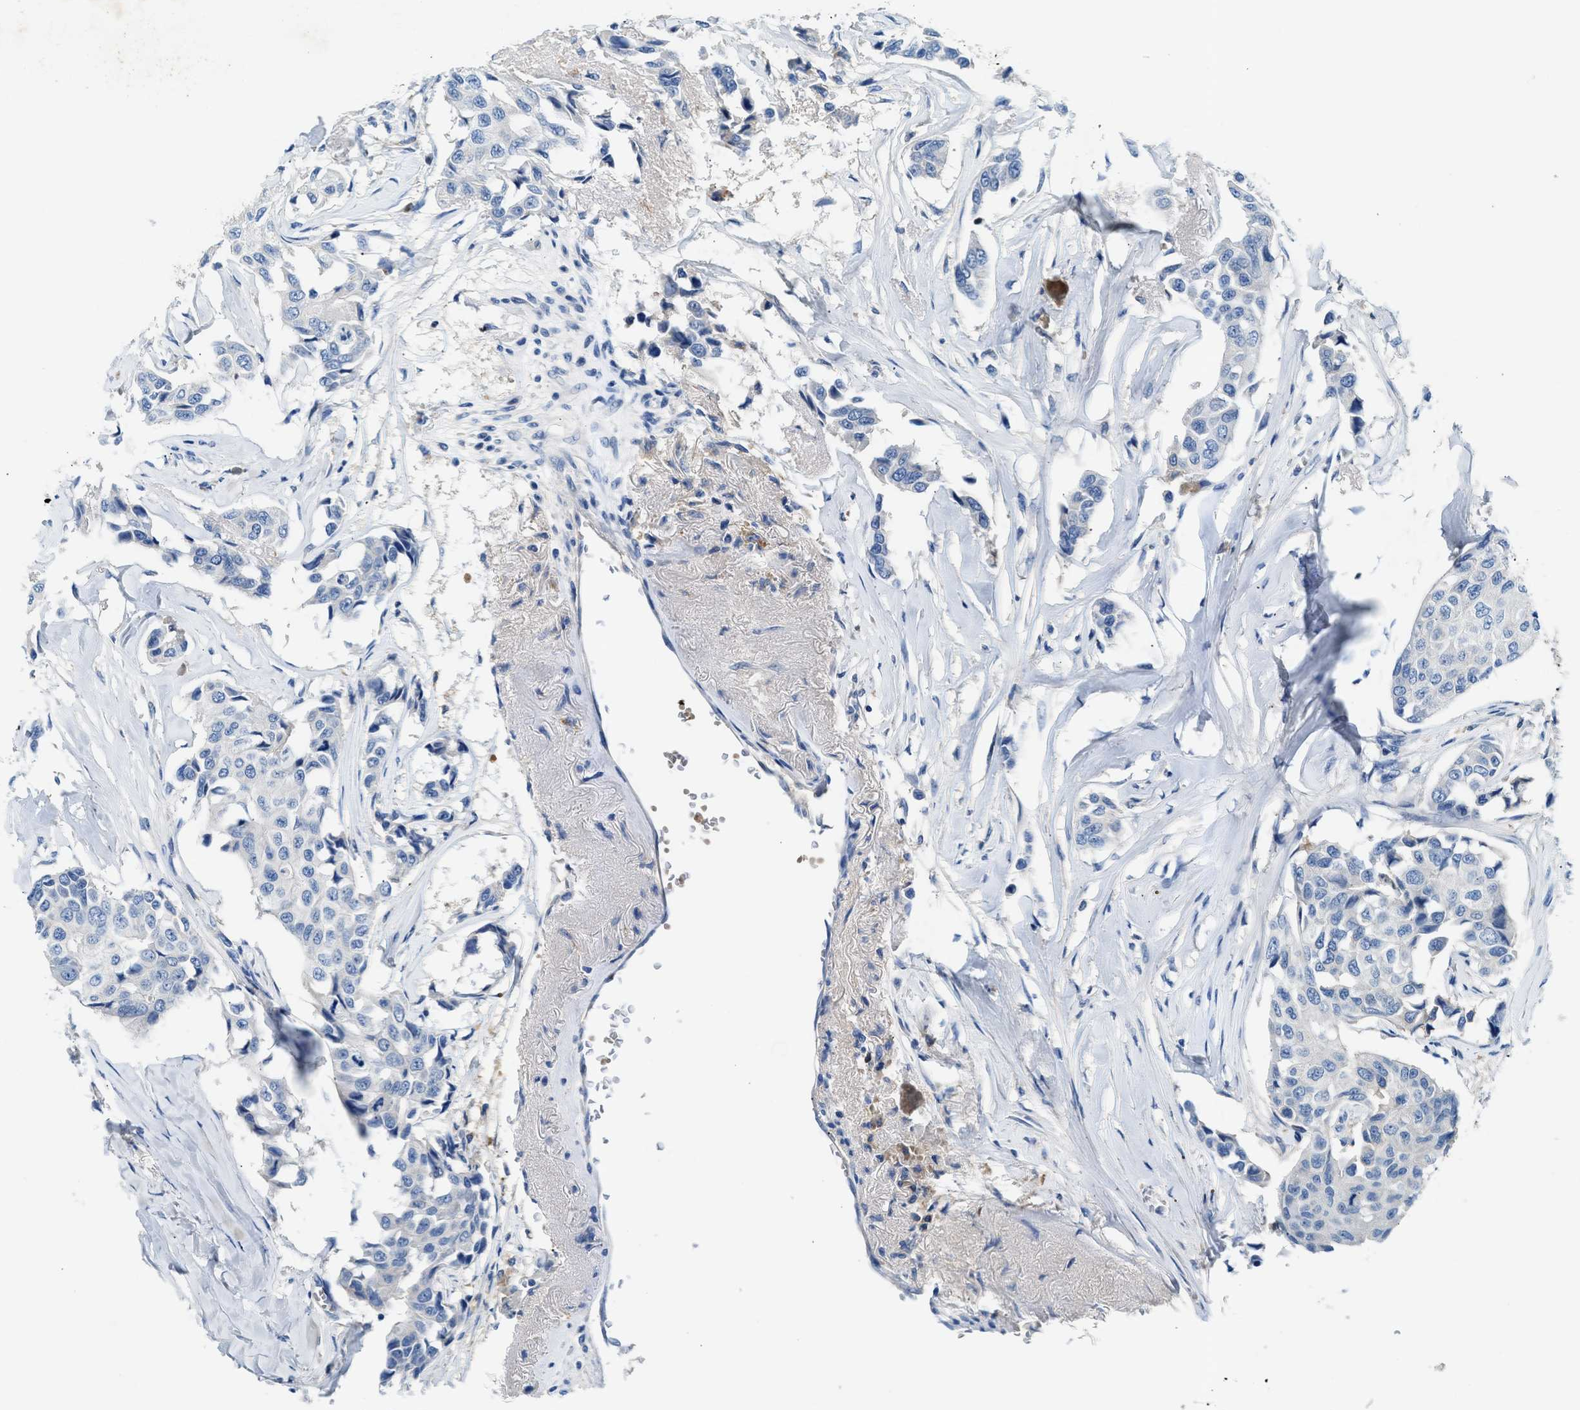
{"staining": {"intensity": "negative", "quantity": "none", "location": "none"}, "tissue": "breast cancer", "cell_type": "Tumor cells", "image_type": "cancer", "snomed": [{"axis": "morphology", "description": "Duct carcinoma"}, {"axis": "topography", "description": "Breast"}], "caption": "Histopathology image shows no protein expression in tumor cells of breast cancer tissue.", "gene": "RWDD2B", "patient": {"sex": "female", "age": 80}}